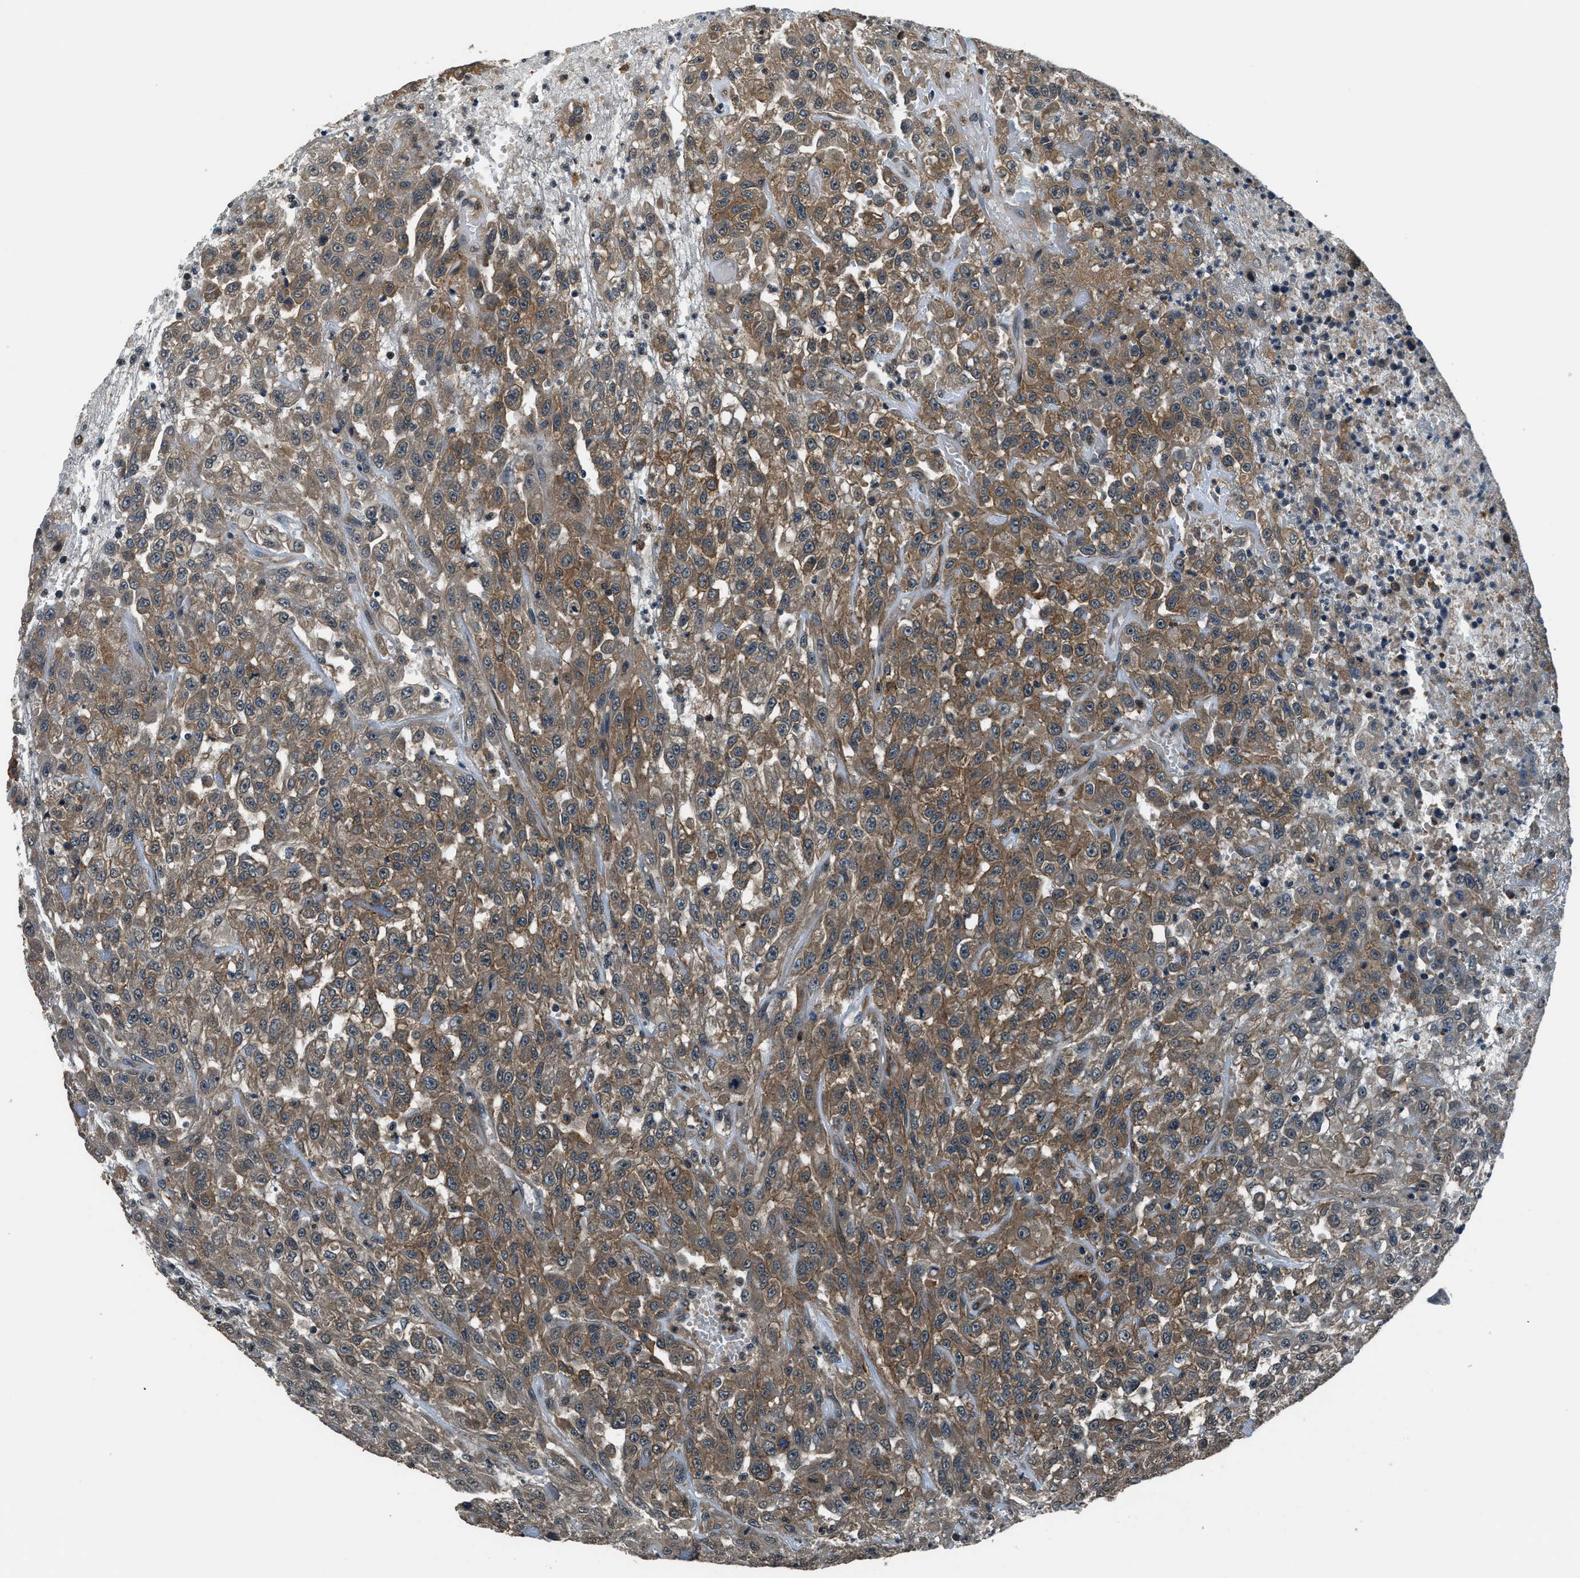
{"staining": {"intensity": "moderate", "quantity": "25%-75%", "location": "cytoplasmic/membranous"}, "tissue": "urothelial cancer", "cell_type": "Tumor cells", "image_type": "cancer", "snomed": [{"axis": "morphology", "description": "Urothelial carcinoma, High grade"}, {"axis": "topography", "description": "Urinary bladder"}], "caption": "IHC staining of high-grade urothelial carcinoma, which shows medium levels of moderate cytoplasmic/membranous positivity in about 25%-75% of tumor cells indicating moderate cytoplasmic/membranous protein positivity. The staining was performed using DAB (3,3'-diaminobenzidine) (brown) for protein detection and nuclei were counterstained in hematoxylin (blue).", "gene": "ARHGEF11", "patient": {"sex": "male", "age": 46}}